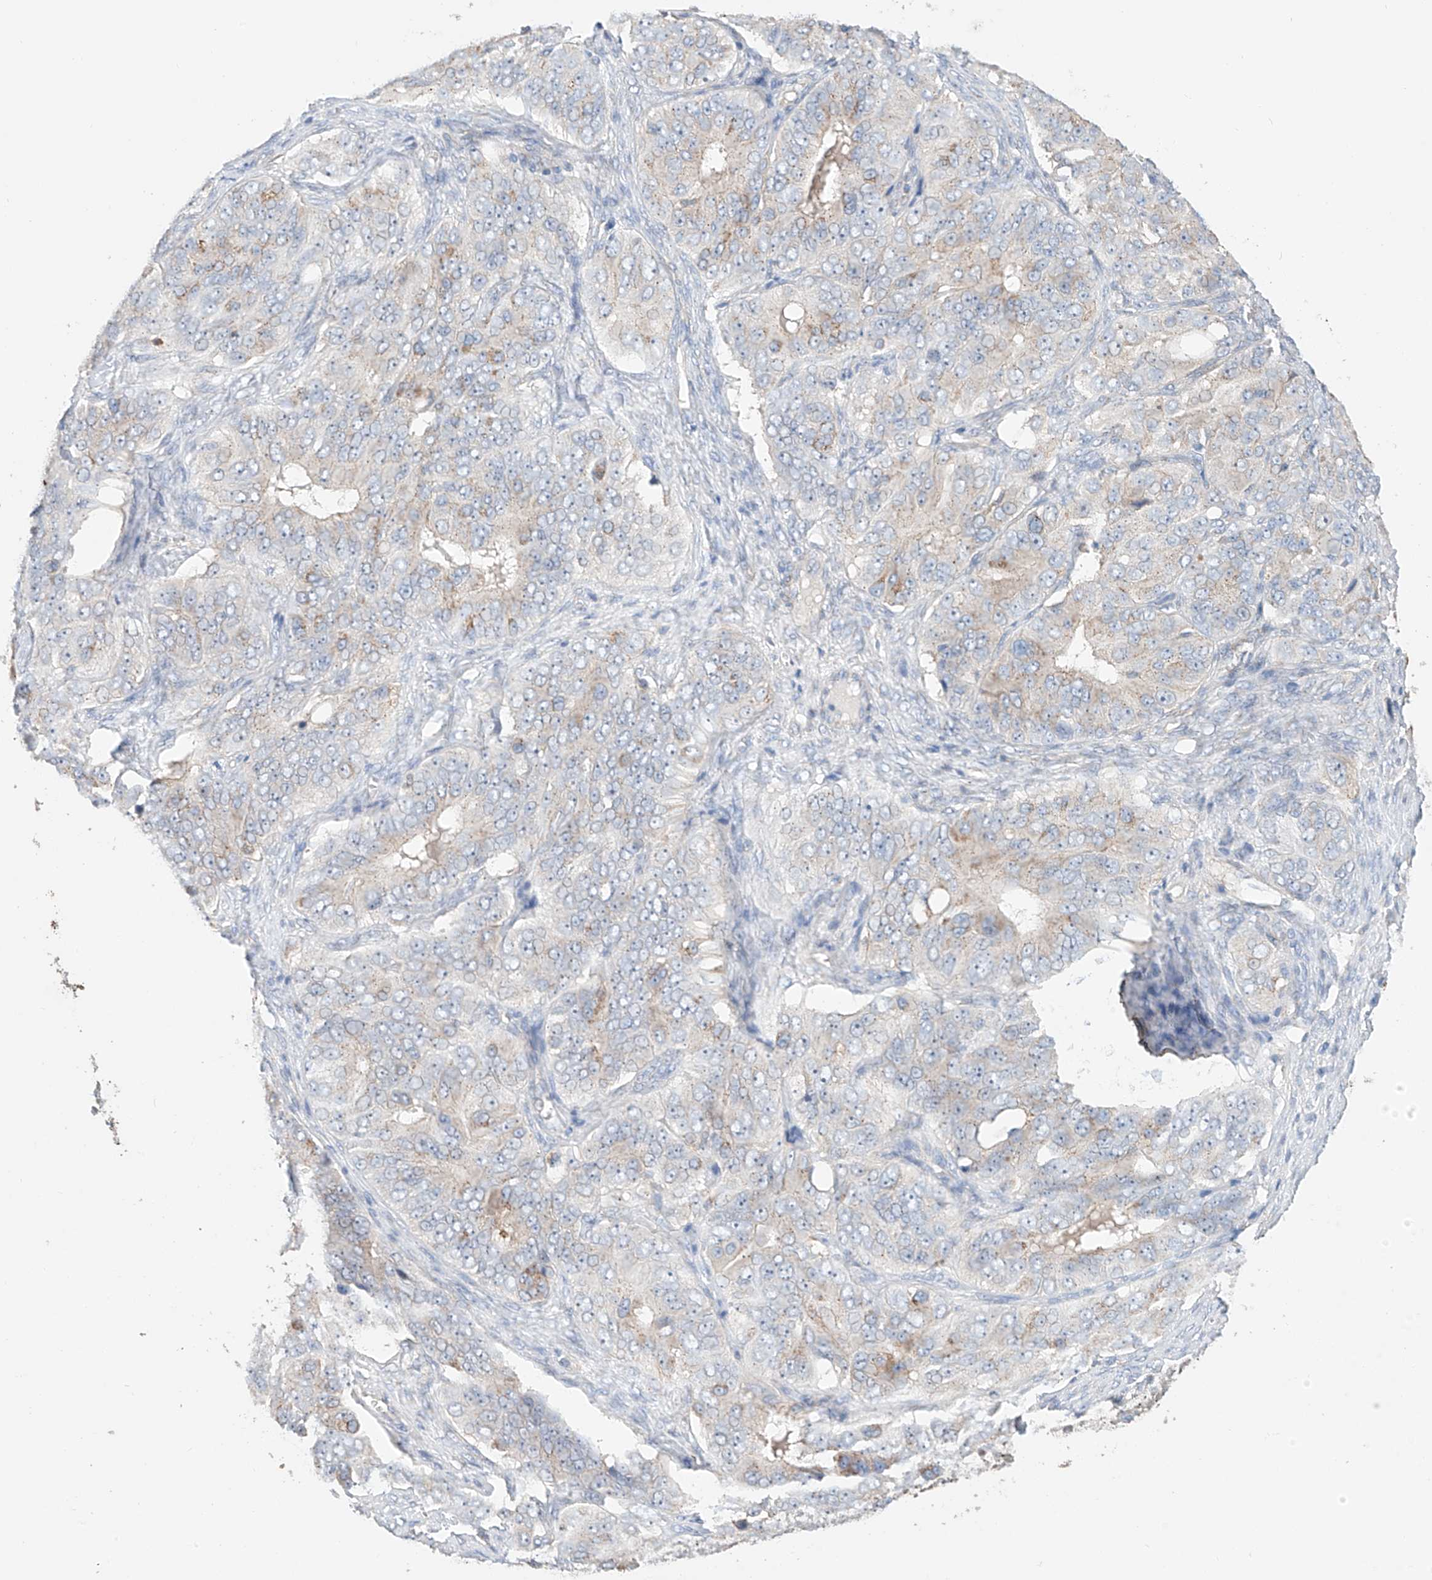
{"staining": {"intensity": "weak", "quantity": "<25%", "location": "cytoplasmic/membranous"}, "tissue": "ovarian cancer", "cell_type": "Tumor cells", "image_type": "cancer", "snomed": [{"axis": "morphology", "description": "Carcinoma, endometroid"}, {"axis": "topography", "description": "Ovary"}], "caption": "Photomicrograph shows no significant protein expression in tumor cells of ovarian cancer.", "gene": "MOSPD1", "patient": {"sex": "female", "age": 51}}